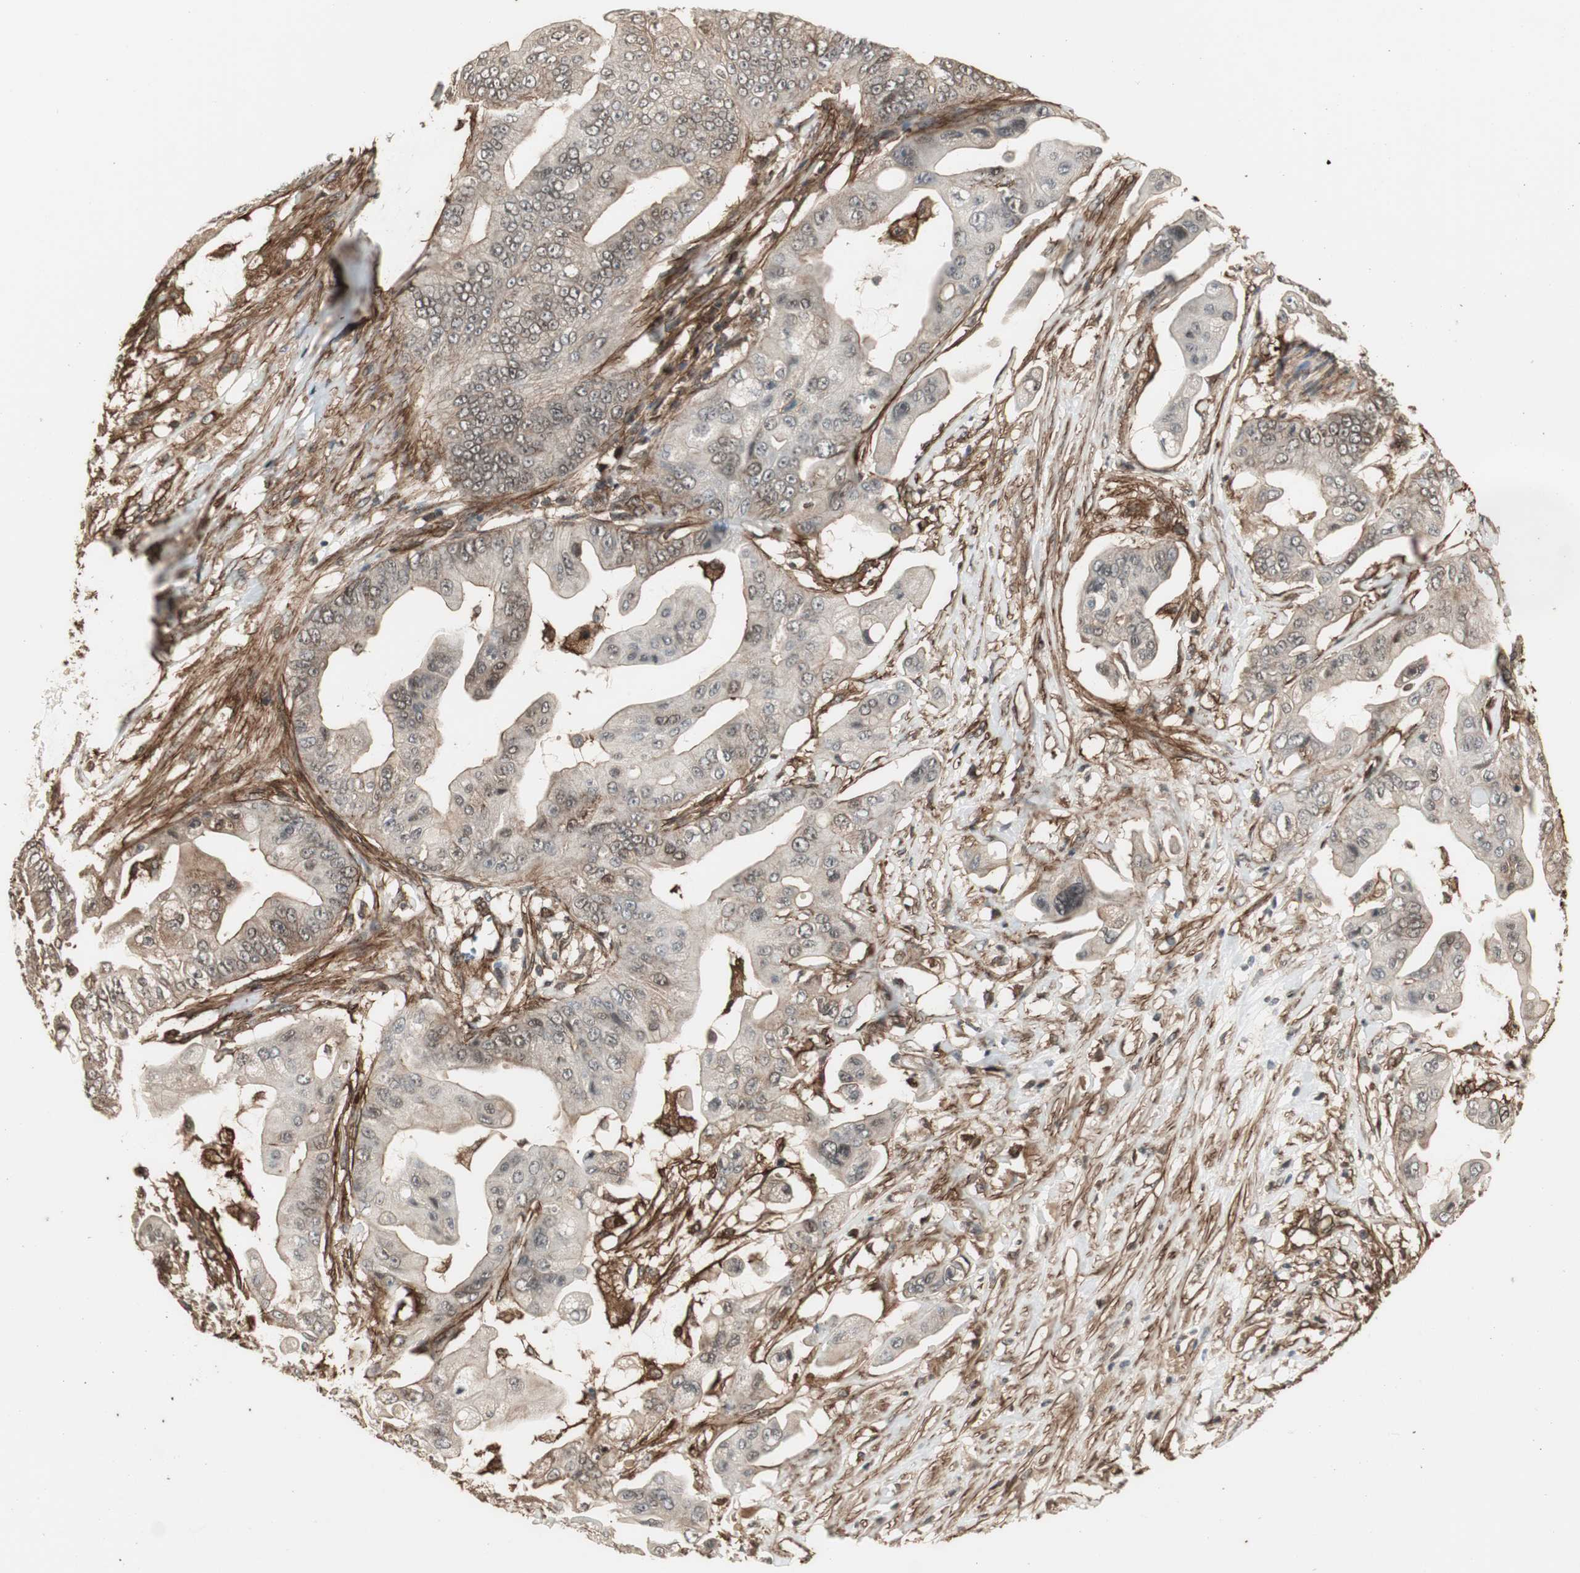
{"staining": {"intensity": "weak", "quantity": ">75%", "location": "cytoplasmic/membranous"}, "tissue": "pancreatic cancer", "cell_type": "Tumor cells", "image_type": "cancer", "snomed": [{"axis": "morphology", "description": "Adenocarcinoma, NOS"}, {"axis": "topography", "description": "Pancreas"}], "caption": "Weak cytoplasmic/membranous positivity for a protein is identified in about >75% of tumor cells of adenocarcinoma (pancreatic) using IHC.", "gene": "PTPN11", "patient": {"sex": "female", "age": 75}}